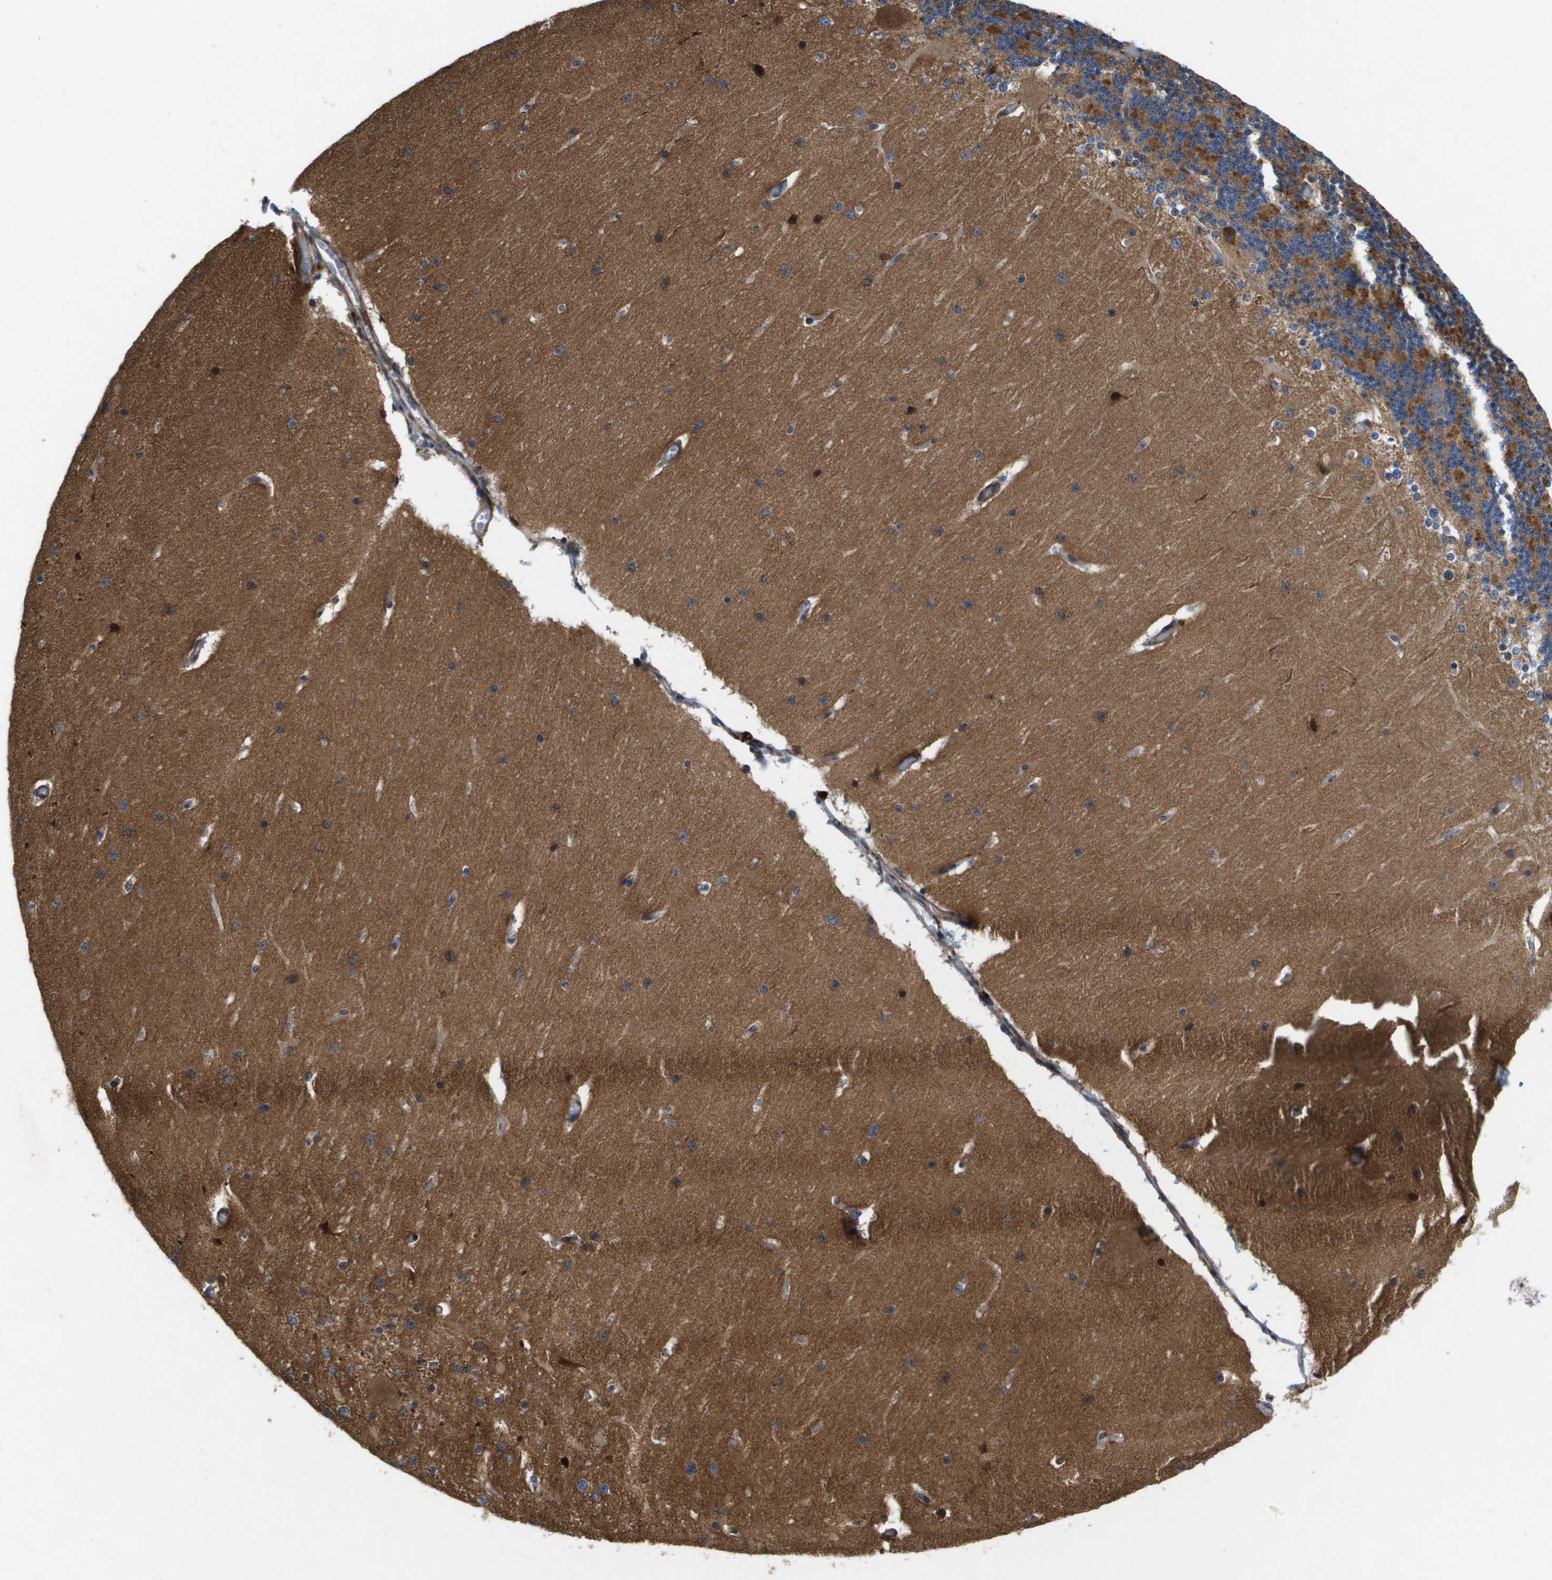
{"staining": {"intensity": "strong", "quantity": ">75%", "location": "cytoplasmic/membranous"}, "tissue": "cerebellum", "cell_type": "Cells in granular layer", "image_type": "normal", "snomed": [{"axis": "morphology", "description": "Normal tissue, NOS"}, {"axis": "topography", "description": "Cerebellum"}], "caption": "Cerebellum stained for a protein (brown) displays strong cytoplasmic/membranous positive expression in about >75% of cells in granular layer.", "gene": "ENTPD2", "patient": {"sex": "female", "age": 19}}